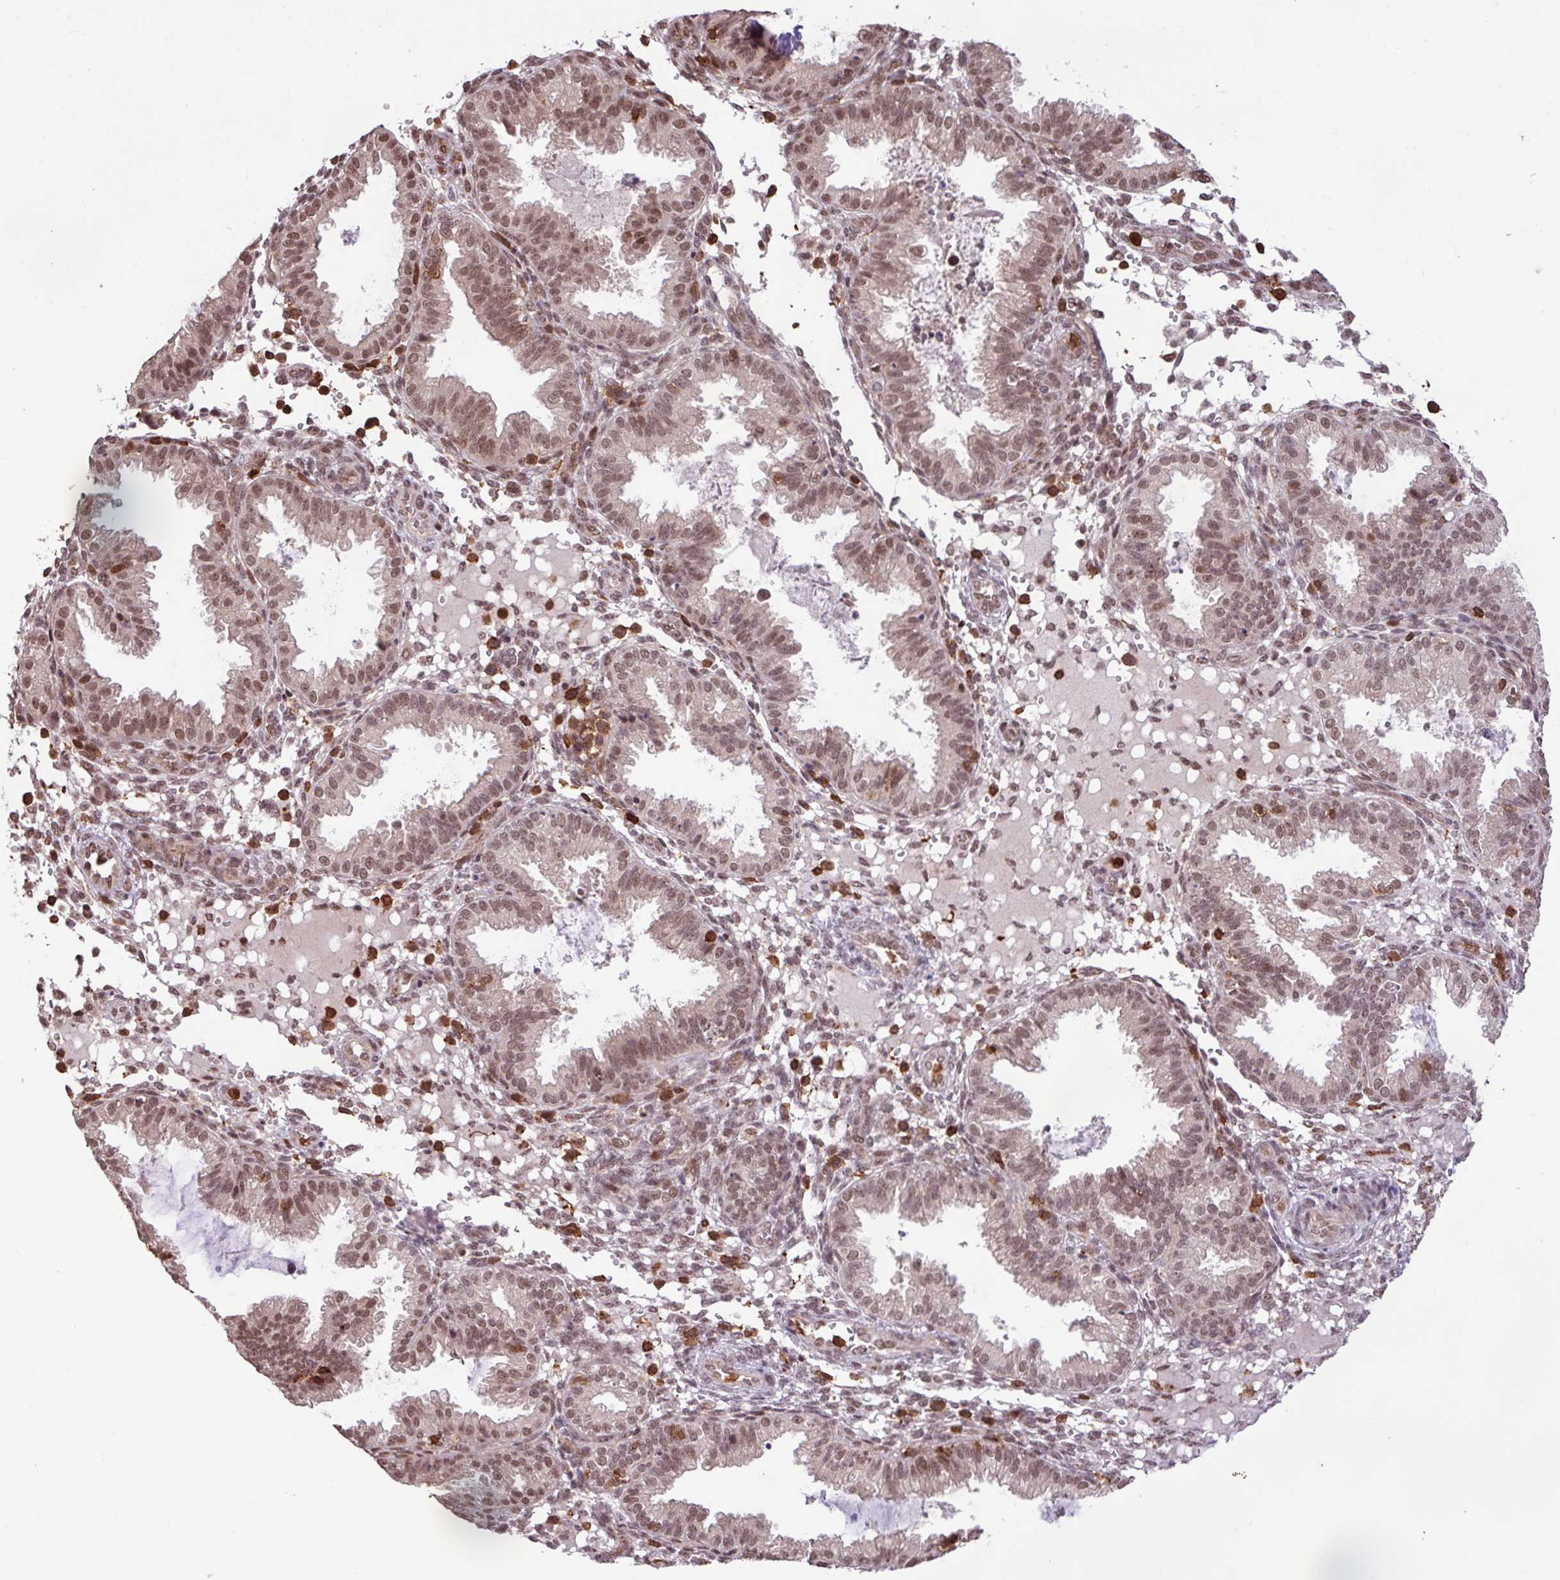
{"staining": {"intensity": "moderate", "quantity": "25%-75%", "location": "nuclear"}, "tissue": "endometrium", "cell_type": "Cells in endometrial stroma", "image_type": "normal", "snomed": [{"axis": "morphology", "description": "Normal tissue, NOS"}, {"axis": "topography", "description": "Endometrium"}], "caption": "Protein staining reveals moderate nuclear expression in approximately 25%-75% of cells in endometrial stroma in benign endometrium.", "gene": "GON7", "patient": {"sex": "female", "age": 33}}